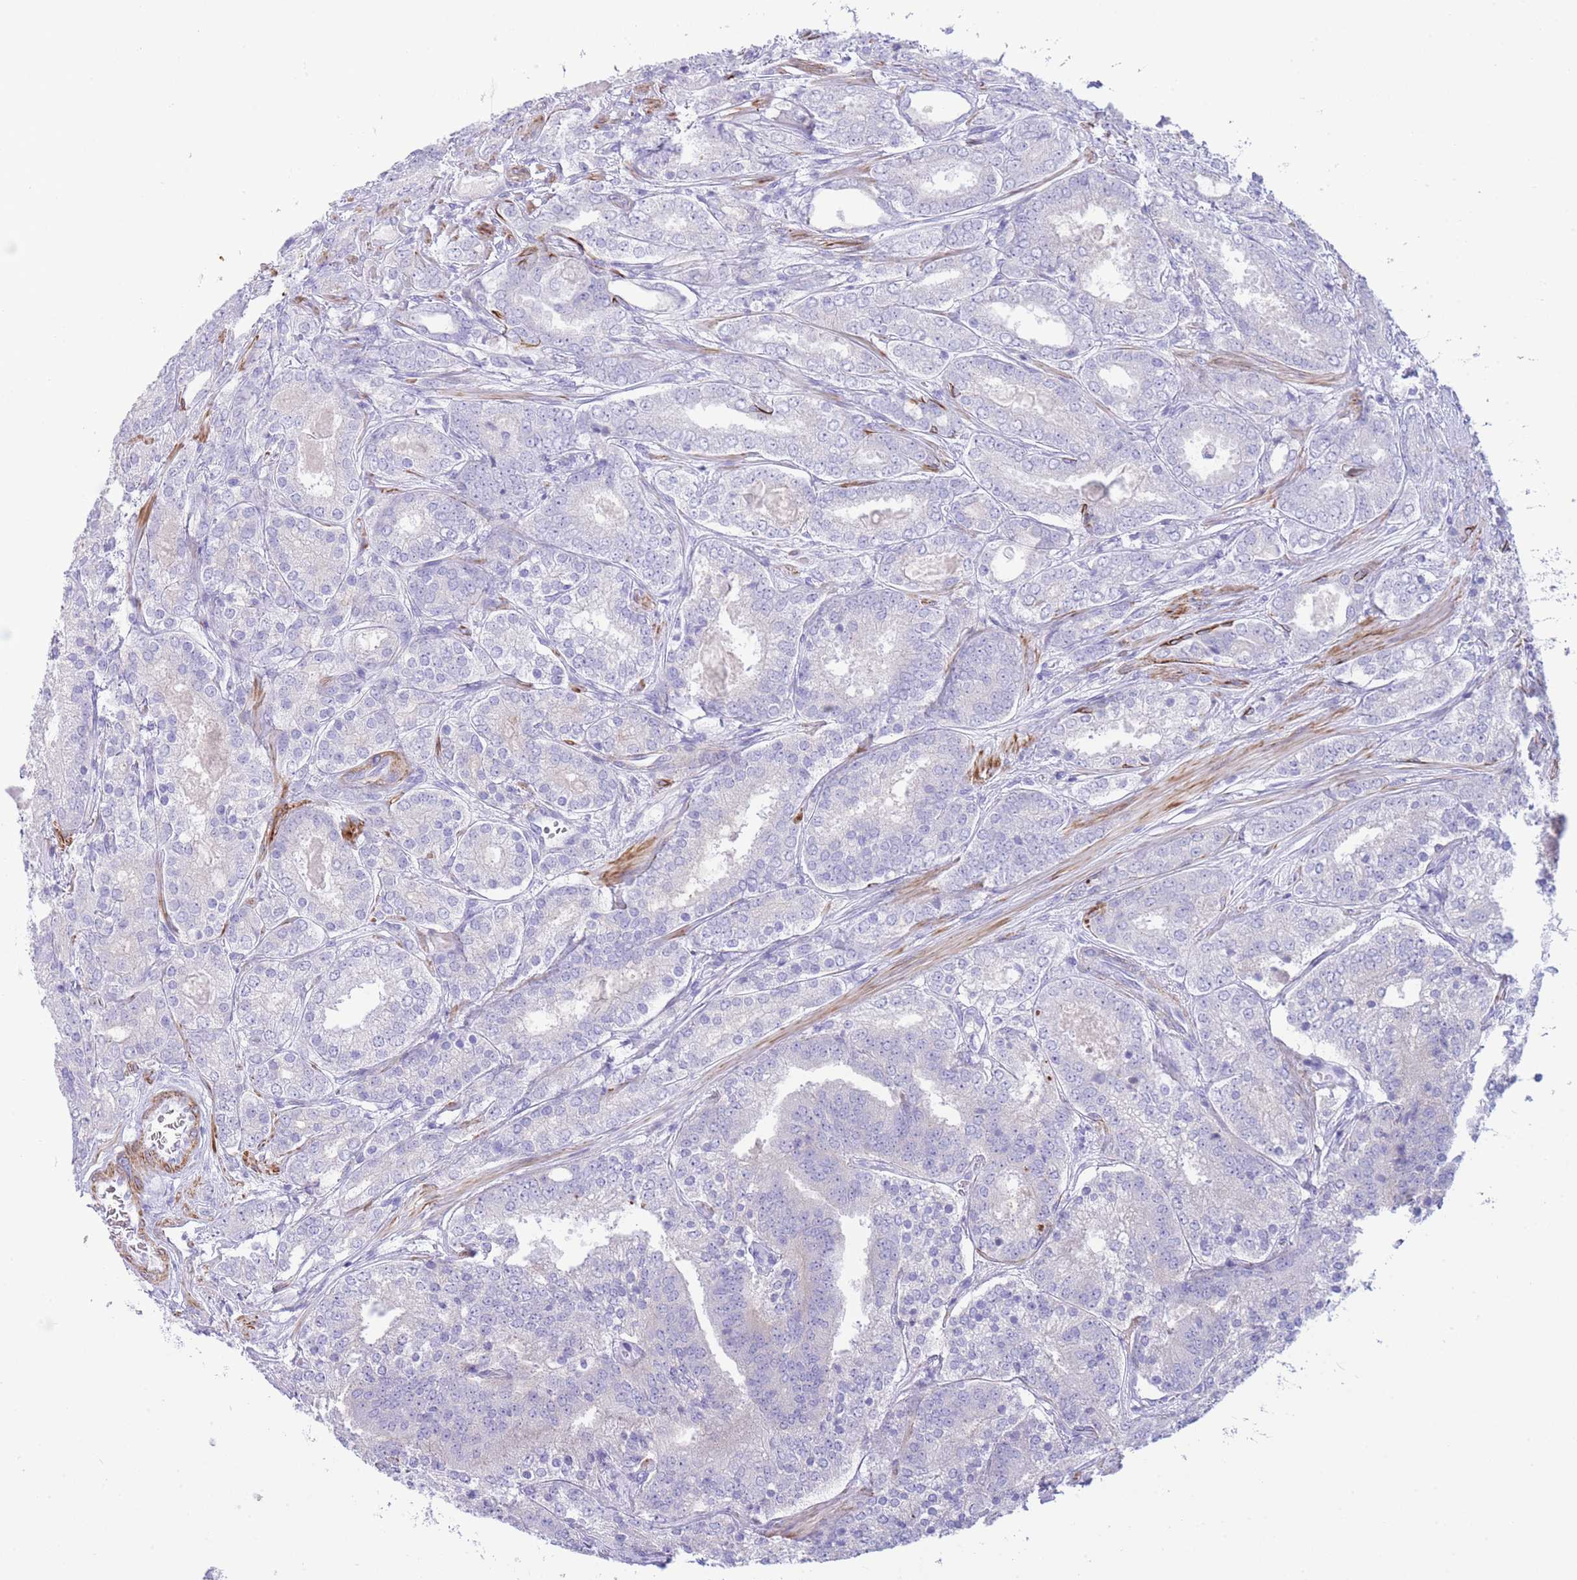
{"staining": {"intensity": "negative", "quantity": "none", "location": "none"}, "tissue": "prostate cancer", "cell_type": "Tumor cells", "image_type": "cancer", "snomed": [{"axis": "morphology", "description": "Adenocarcinoma, High grade"}, {"axis": "topography", "description": "Prostate"}], "caption": "There is no significant expression in tumor cells of prostate high-grade adenocarcinoma.", "gene": "VWA8", "patient": {"sex": "male", "age": 63}}